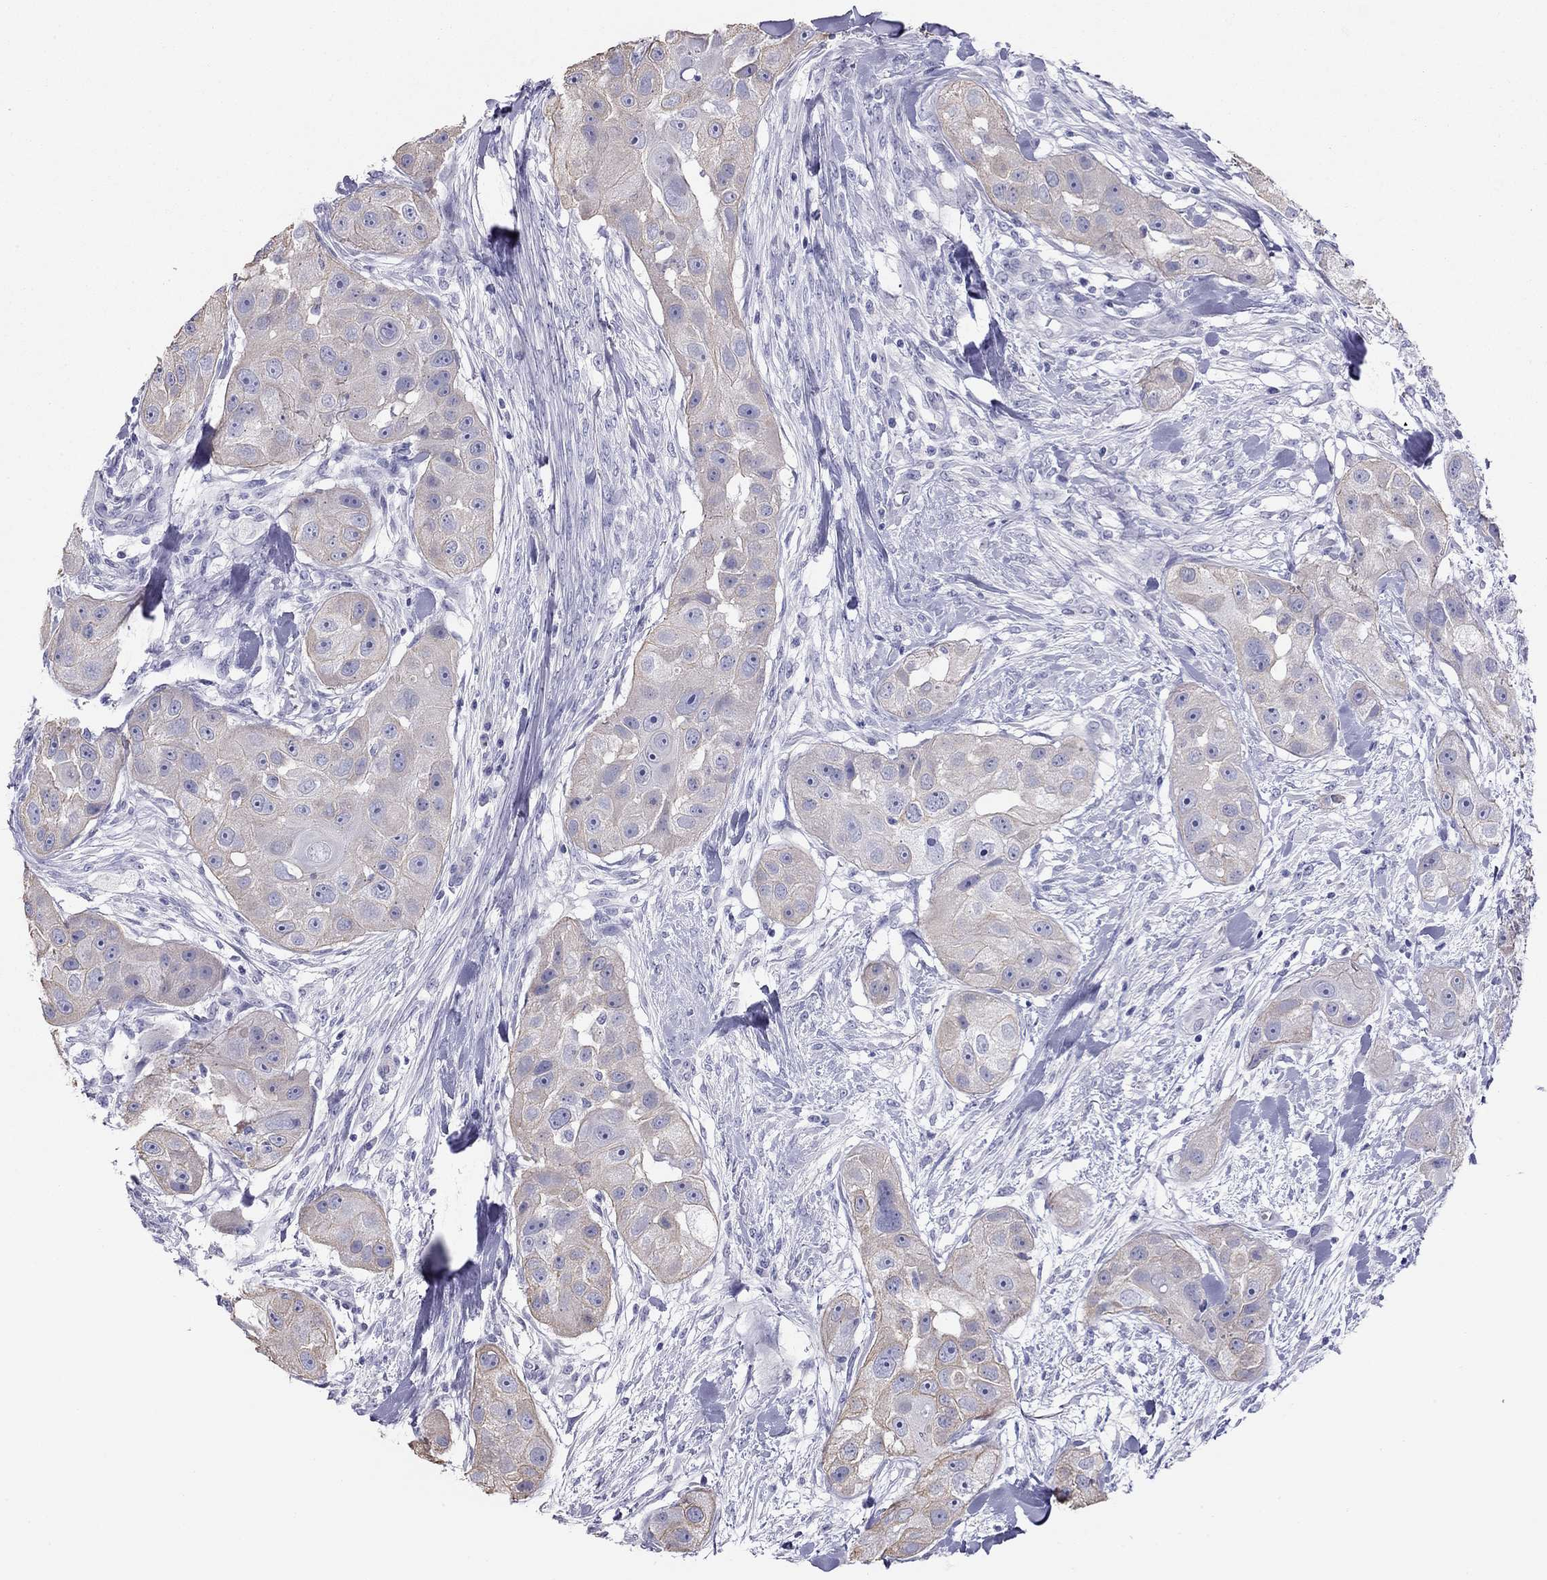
{"staining": {"intensity": "weak", "quantity": "25%-75%", "location": "cytoplasmic/membranous"}, "tissue": "head and neck cancer", "cell_type": "Tumor cells", "image_type": "cancer", "snomed": [{"axis": "morphology", "description": "Squamous cell carcinoma, NOS"}, {"axis": "topography", "description": "Head-Neck"}], "caption": "The photomicrograph exhibits immunohistochemical staining of head and neck cancer. There is weak cytoplasmic/membranous staining is appreciated in about 25%-75% of tumor cells.", "gene": "KCNV2", "patient": {"sex": "male", "age": 51}}